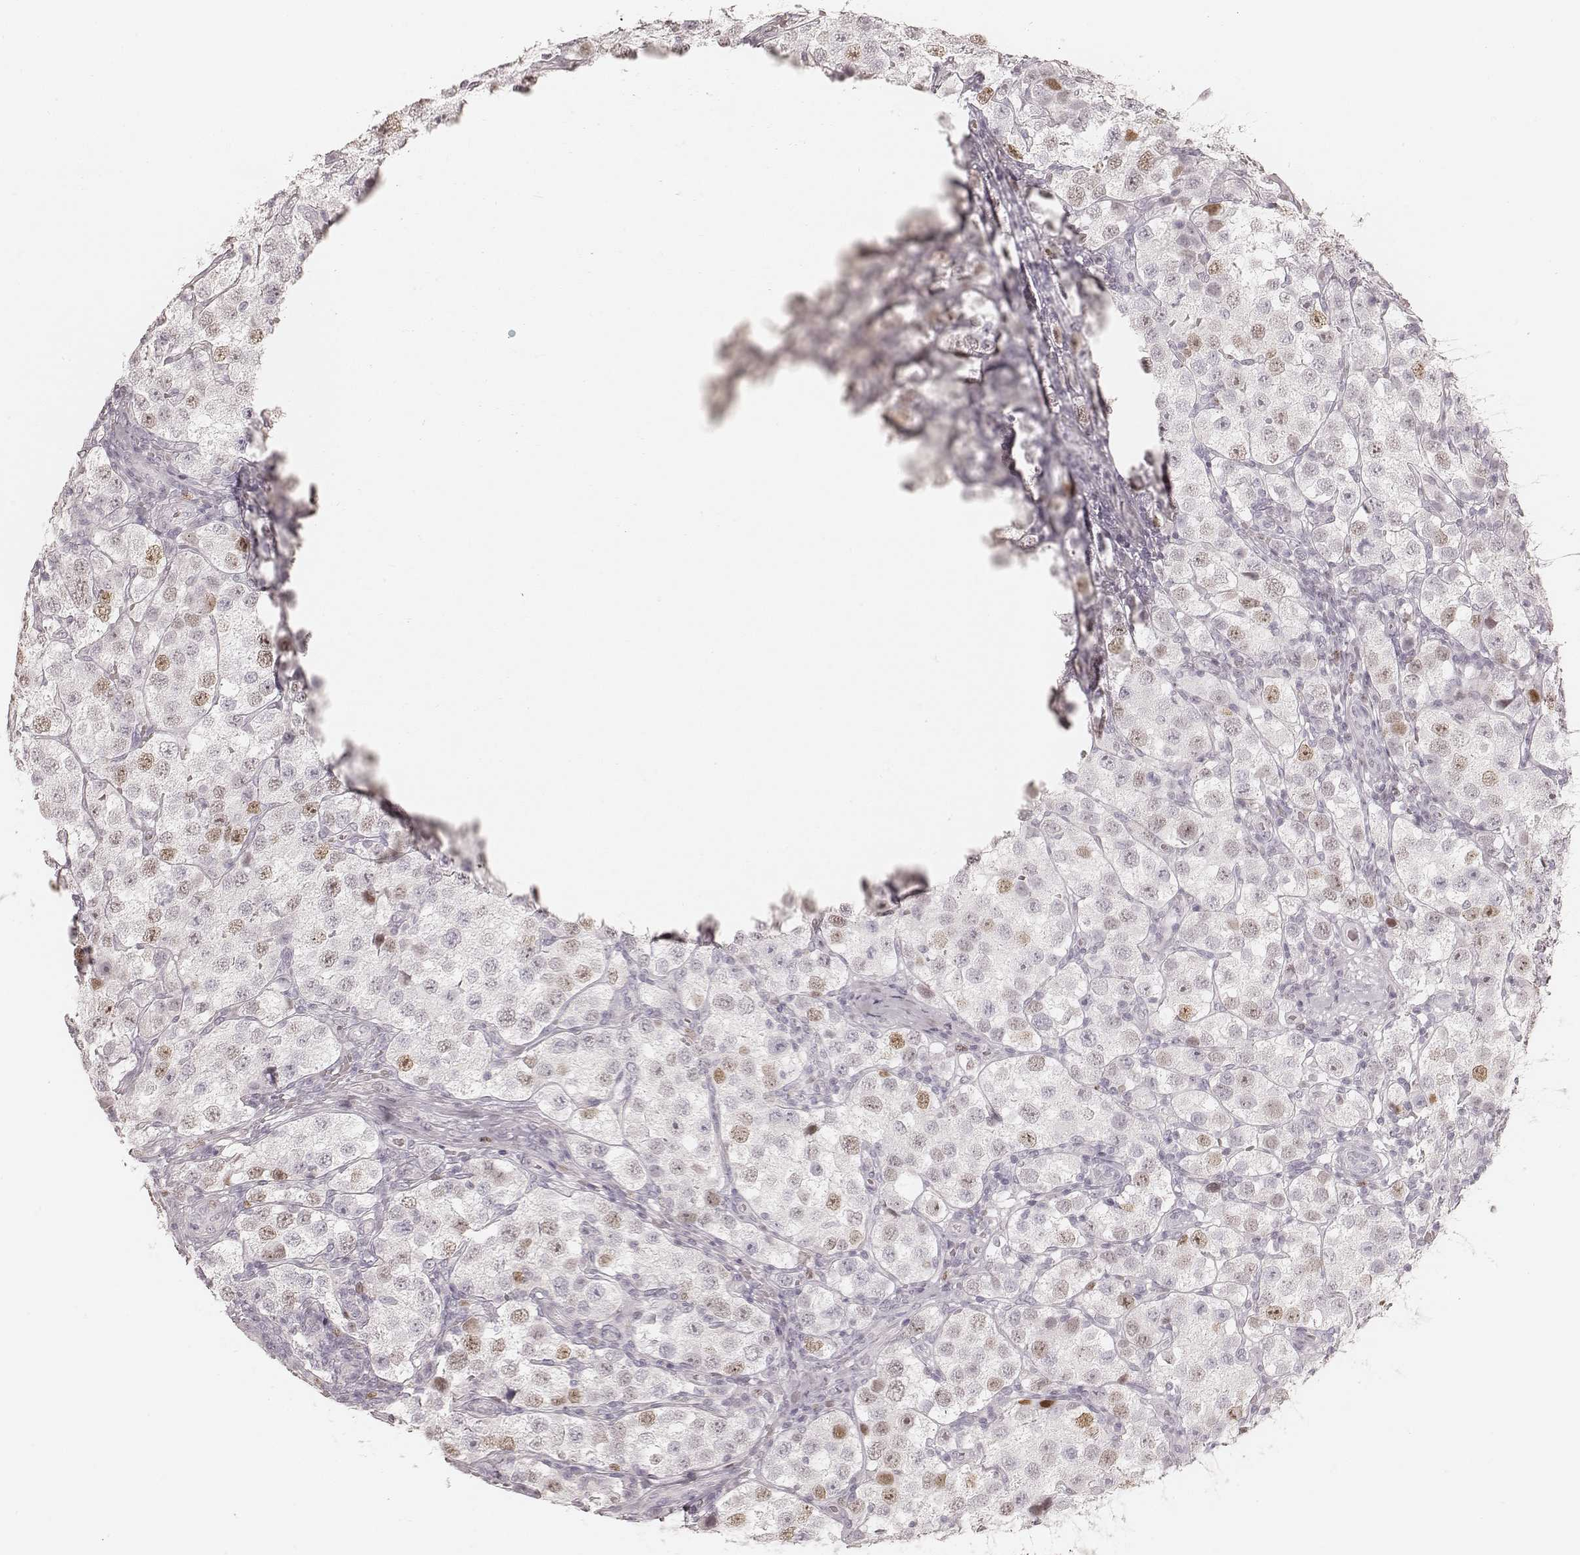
{"staining": {"intensity": "weak", "quantity": "<25%", "location": "nuclear"}, "tissue": "testis cancer", "cell_type": "Tumor cells", "image_type": "cancer", "snomed": [{"axis": "morphology", "description": "Seminoma, NOS"}, {"axis": "topography", "description": "Testis"}], "caption": "A micrograph of human testis cancer (seminoma) is negative for staining in tumor cells.", "gene": "TEX37", "patient": {"sex": "male", "age": 37}}